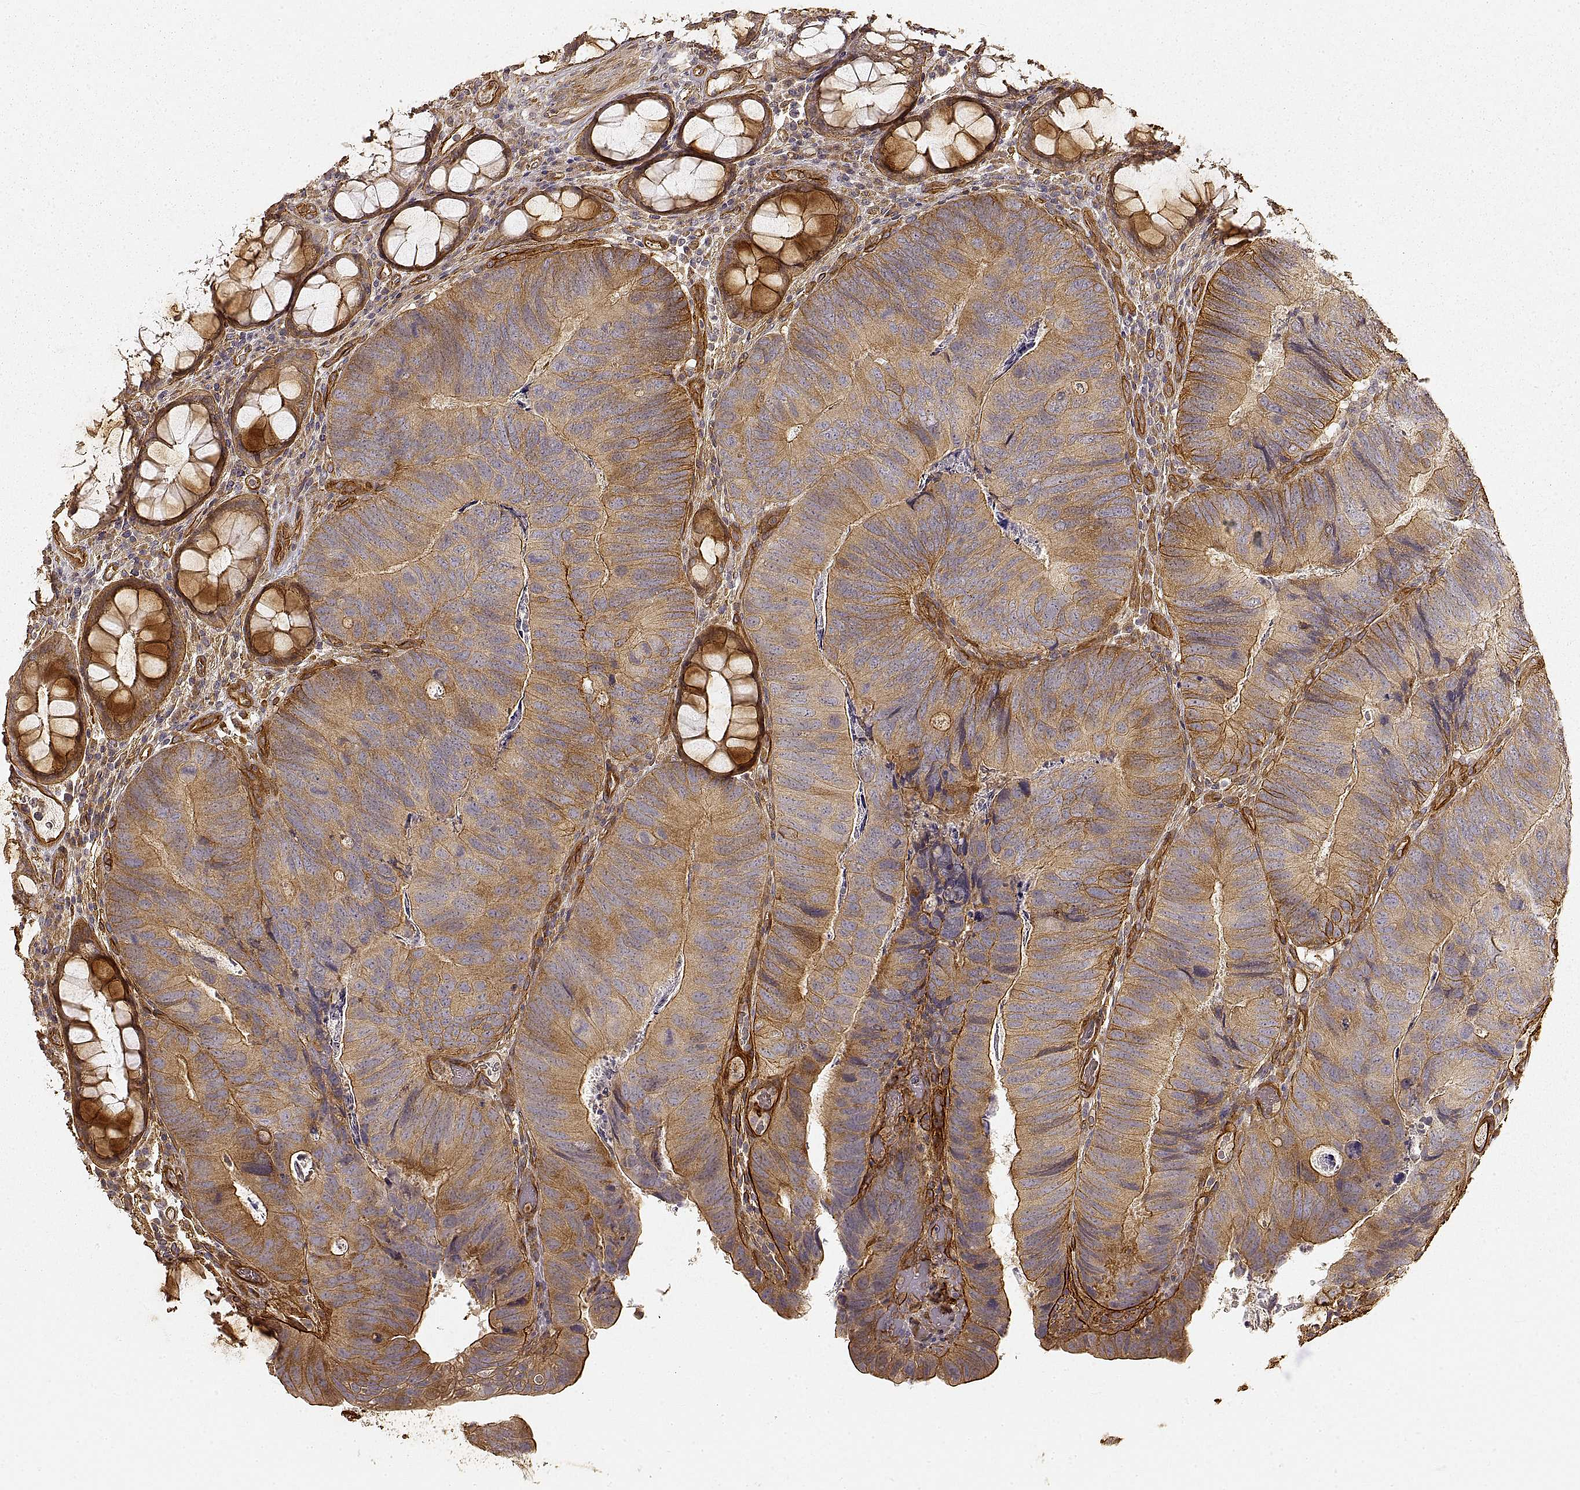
{"staining": {"intensity": "moderate", "quantity": "25%-75%", "location": "cytoplasmic/membranous"}, "tissue": "colorectal cancer", "cell_type": "Tumor cells", "image_type": "cancer", "snomed": [{"axis": "morphology", "description": "Adenocarcinoma, NOS"}, {"axis": "topography", "description": "Colon"}], "caption": "Immunohistochemistry staining of adenocarcinoma (colorectal), which exhibits medium levels of moderate cytoplasmic/membranous staining in about 25%-75% of tumor cells indicating moderate cytoplasmic/membranous protein expression. The staining was performed using DAB (brown) for protein detection and nuclei were counterstained in hematoxylin (blue).", "gene": "LAMA4", "patient": {"sex": "female", "age": 67}}